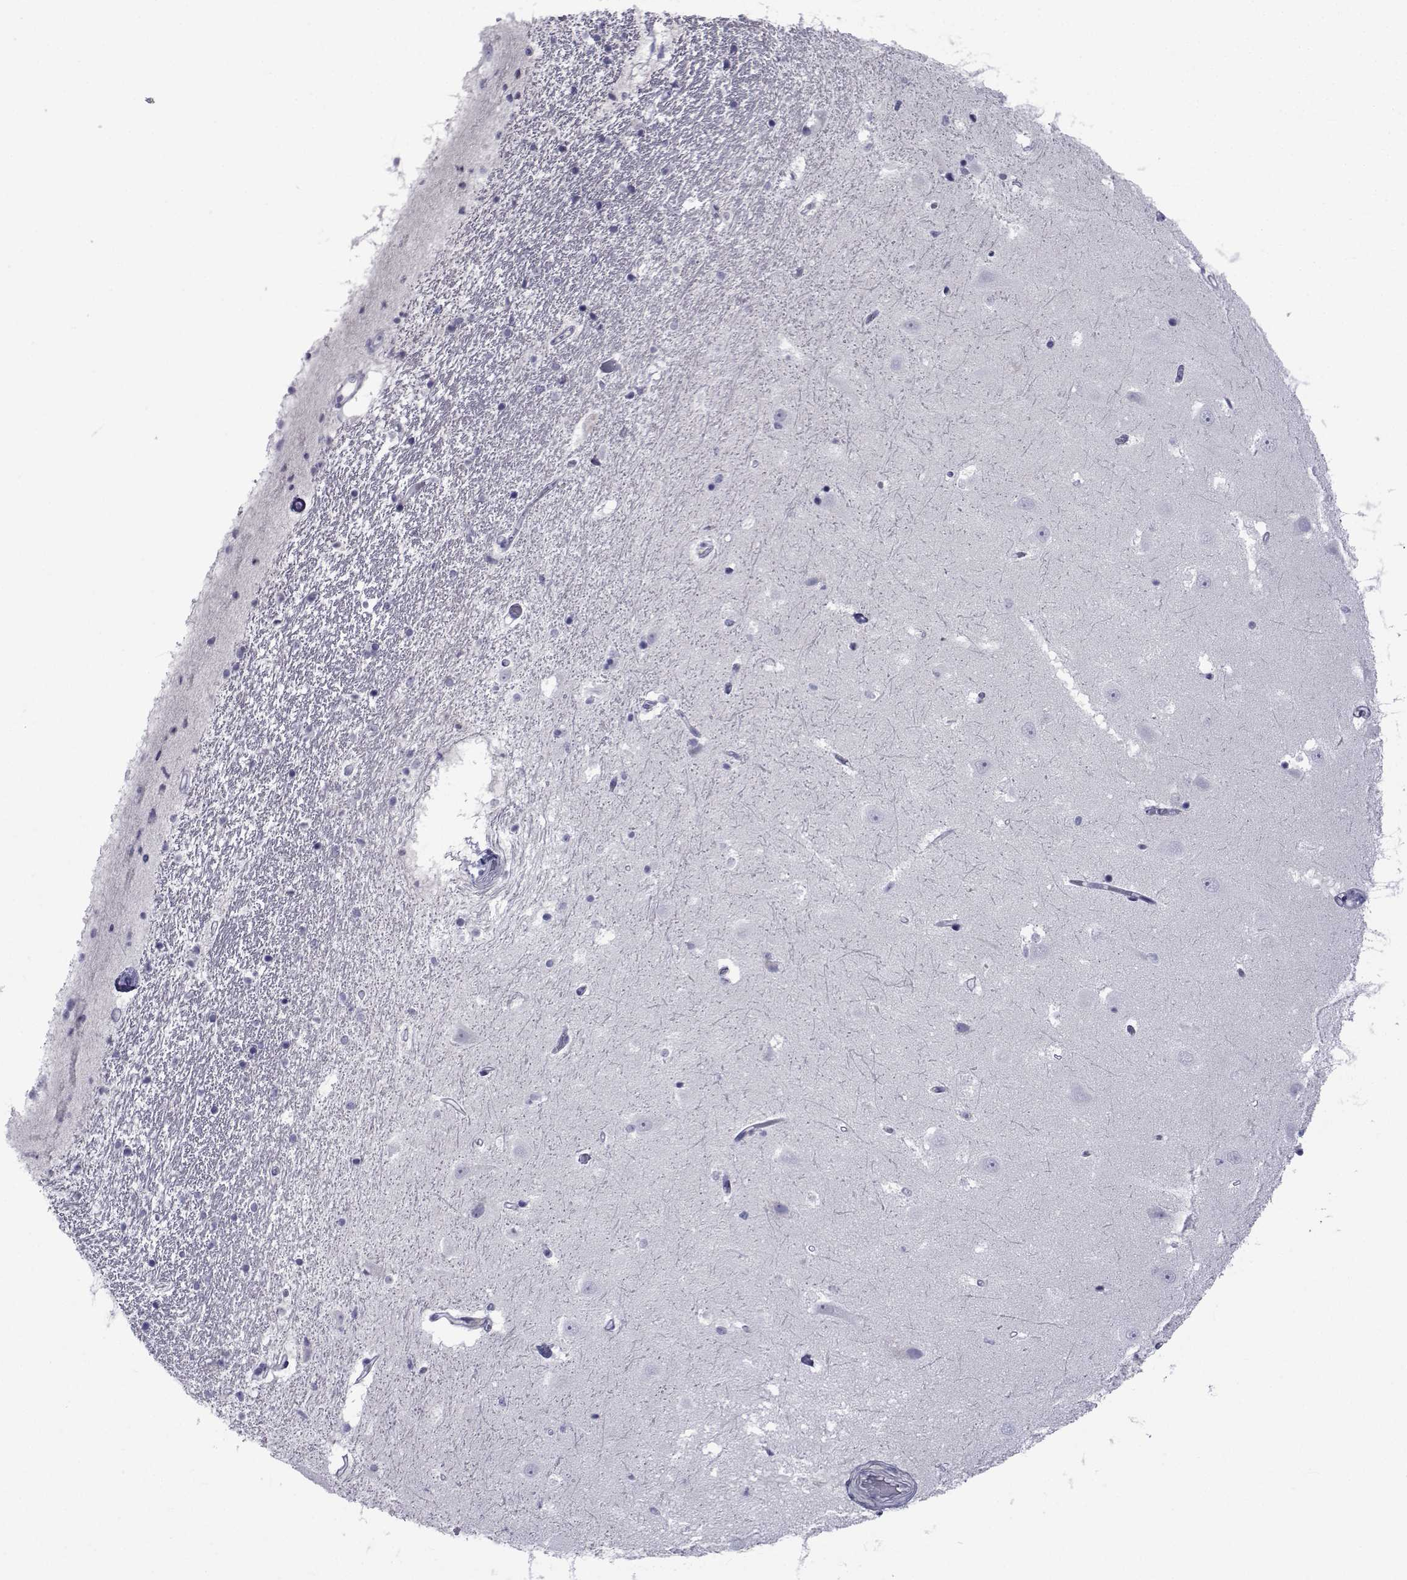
{"staining": {"intensity": "negative", "quantity": "none", "location": "none"}, "tissue": "hippocampus", "cell_type": "Glial cells", "image_type": "normal", "snomed": [{"axis": "morphology", "description": "Normal tissue, NOS"}, {"axis": "topography", "description": "Hippocampus"}], "caption": "The IHC photomicrograph has no significant staining in glial cells of hippocampus.", "gene": "PDE6G", "patient": {"sex": "male", "age": 44}}